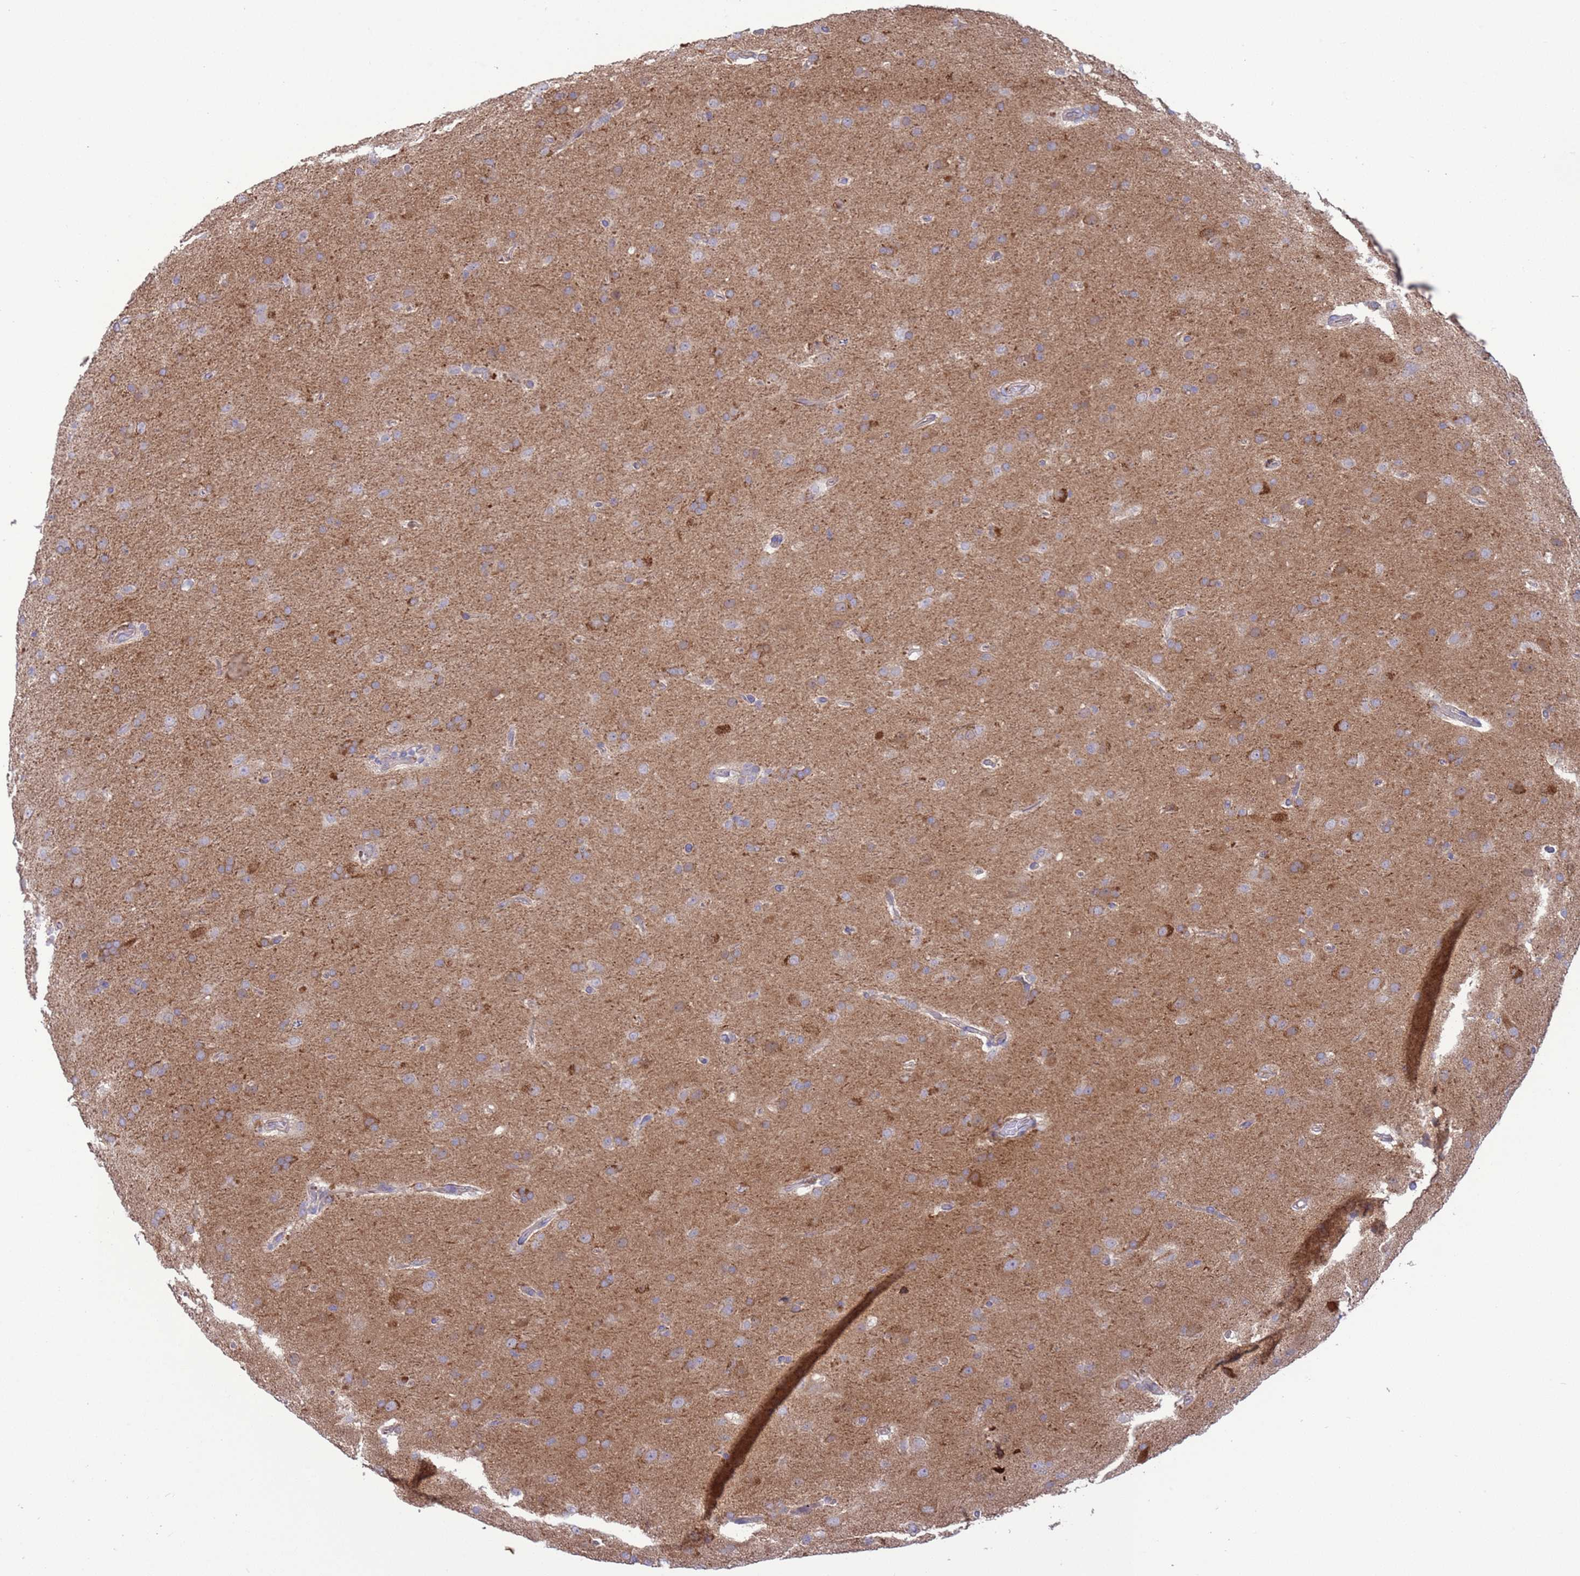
{"staining": {"intensity": "moderate", "quantity": "25%-75%", "location": "cytoplasmic/membranous"}, "tissue": "glioma", "cell_type": "Tumor cells", "image_type": "cancer", "snomed": [{"axis": "morphology", "description": "Glioma, malignant, Low grade"}, {"axis": "topography", "description": "Brain"}], "caption": "High-magnification brightfield microscopy of malignant glioma (low-grade) stained with DAB (brown) and counterstained with hematoxylin (blue). tumor cells exhibit moderate cytoplasmic/membranous staining is present in about25%-75% of cells.", "gene": "GJA10", "patient": {"sex": "male", "age": 65}}